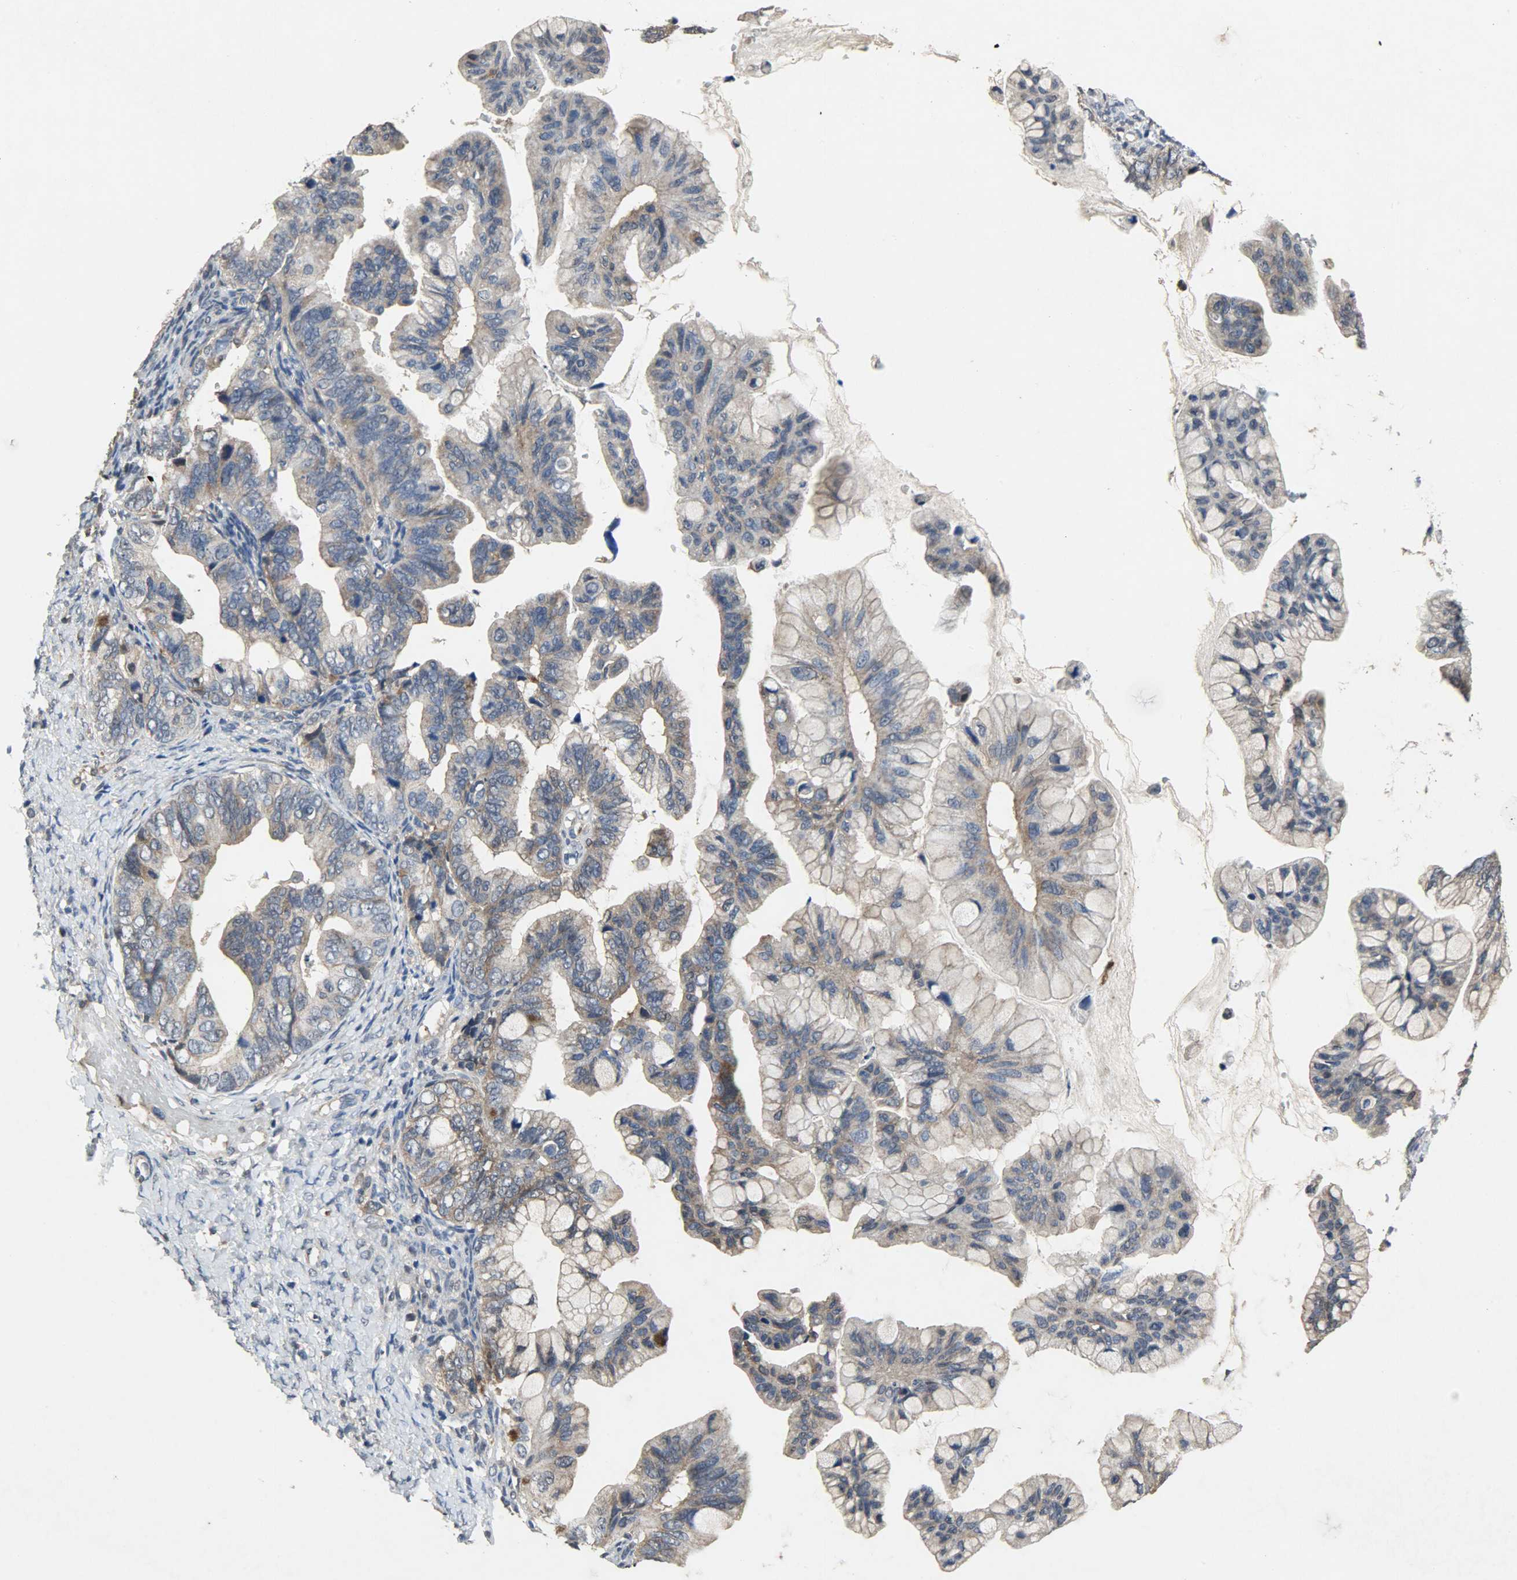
{"staining": {"intensity": "moderate", "quantity": ">75%", "location": "cytoplasmic/membranous"}, "tissue": "ovarian cancer", "cell_type": "Tumor cells", "image_type": "cancer", "snomed": [{"axis": "morphology", "description": "Cystadenocarcinoma, mucinous, NOS"}, {"axis": "topography", "description": "Ovary"}], "caption": "A micrograph of ovarian cancer (mucinous cystadenocarcinoma) stained for a protein demonstrates moderate cytoplasmic/membranous brown staining in tumor cells. The protein is shown in brown color, while the nuclei are stained blue.", "gene": "TRIM21", "patient": {"sex": "female", "age": 36}}